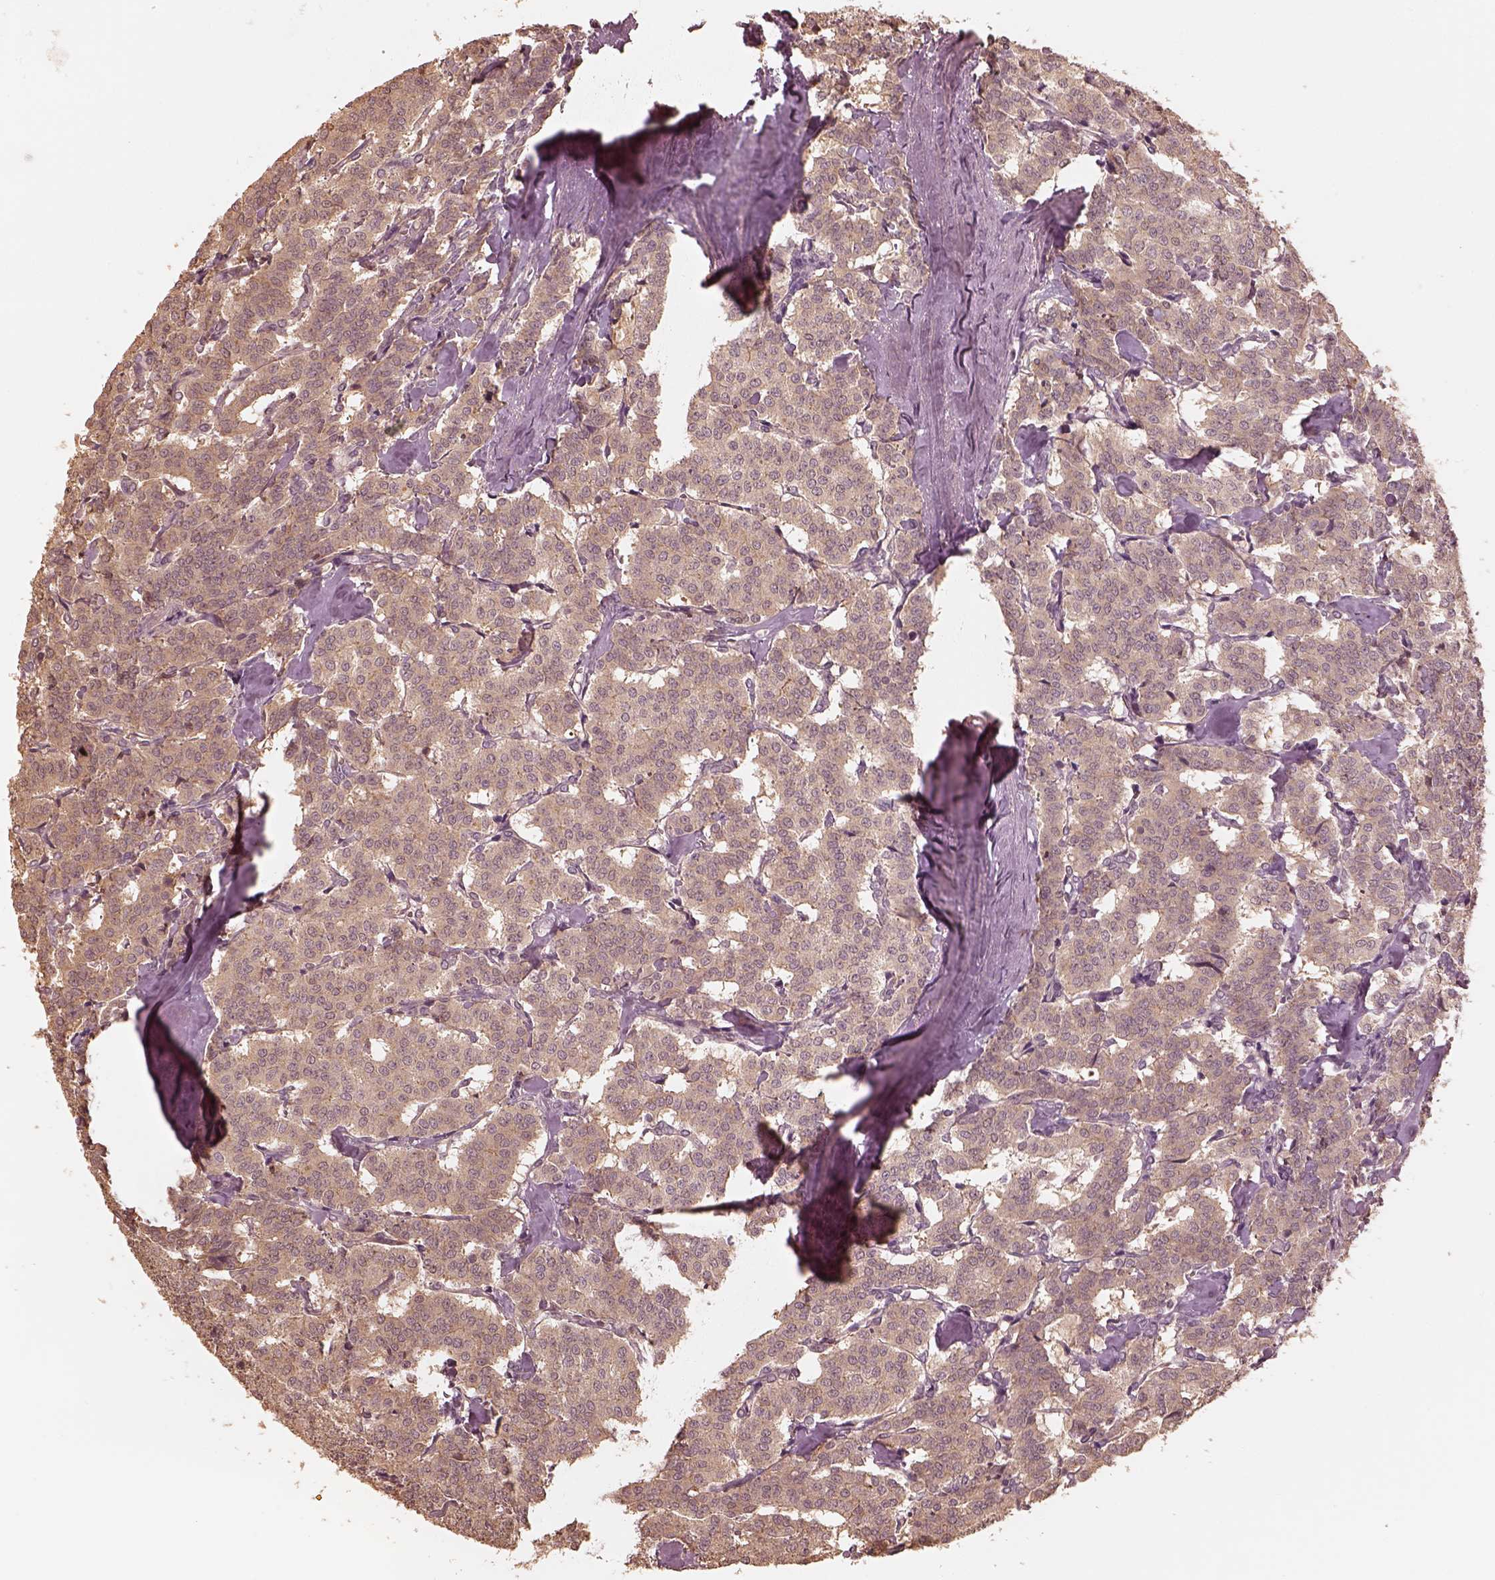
{"staining": {"intensity": "weak", "quantity": ">75%", "location": "cytoplasmic/membranous"}, "tissue": "carcinoid", "cell_type": "Tumor cells", "image_type": "cancer", "snomed": [{"axis": "morphology", "description": "Carcinoid, malignant, NOS"}, {"axis": "topography", "description": "Lung"}], "caption": "Carcinoid (malignant) stained with a protein marker reveals weak staining in tumor cells.", "gene": "KIF5C", "patient": {"sex": "female", "age": 46}}